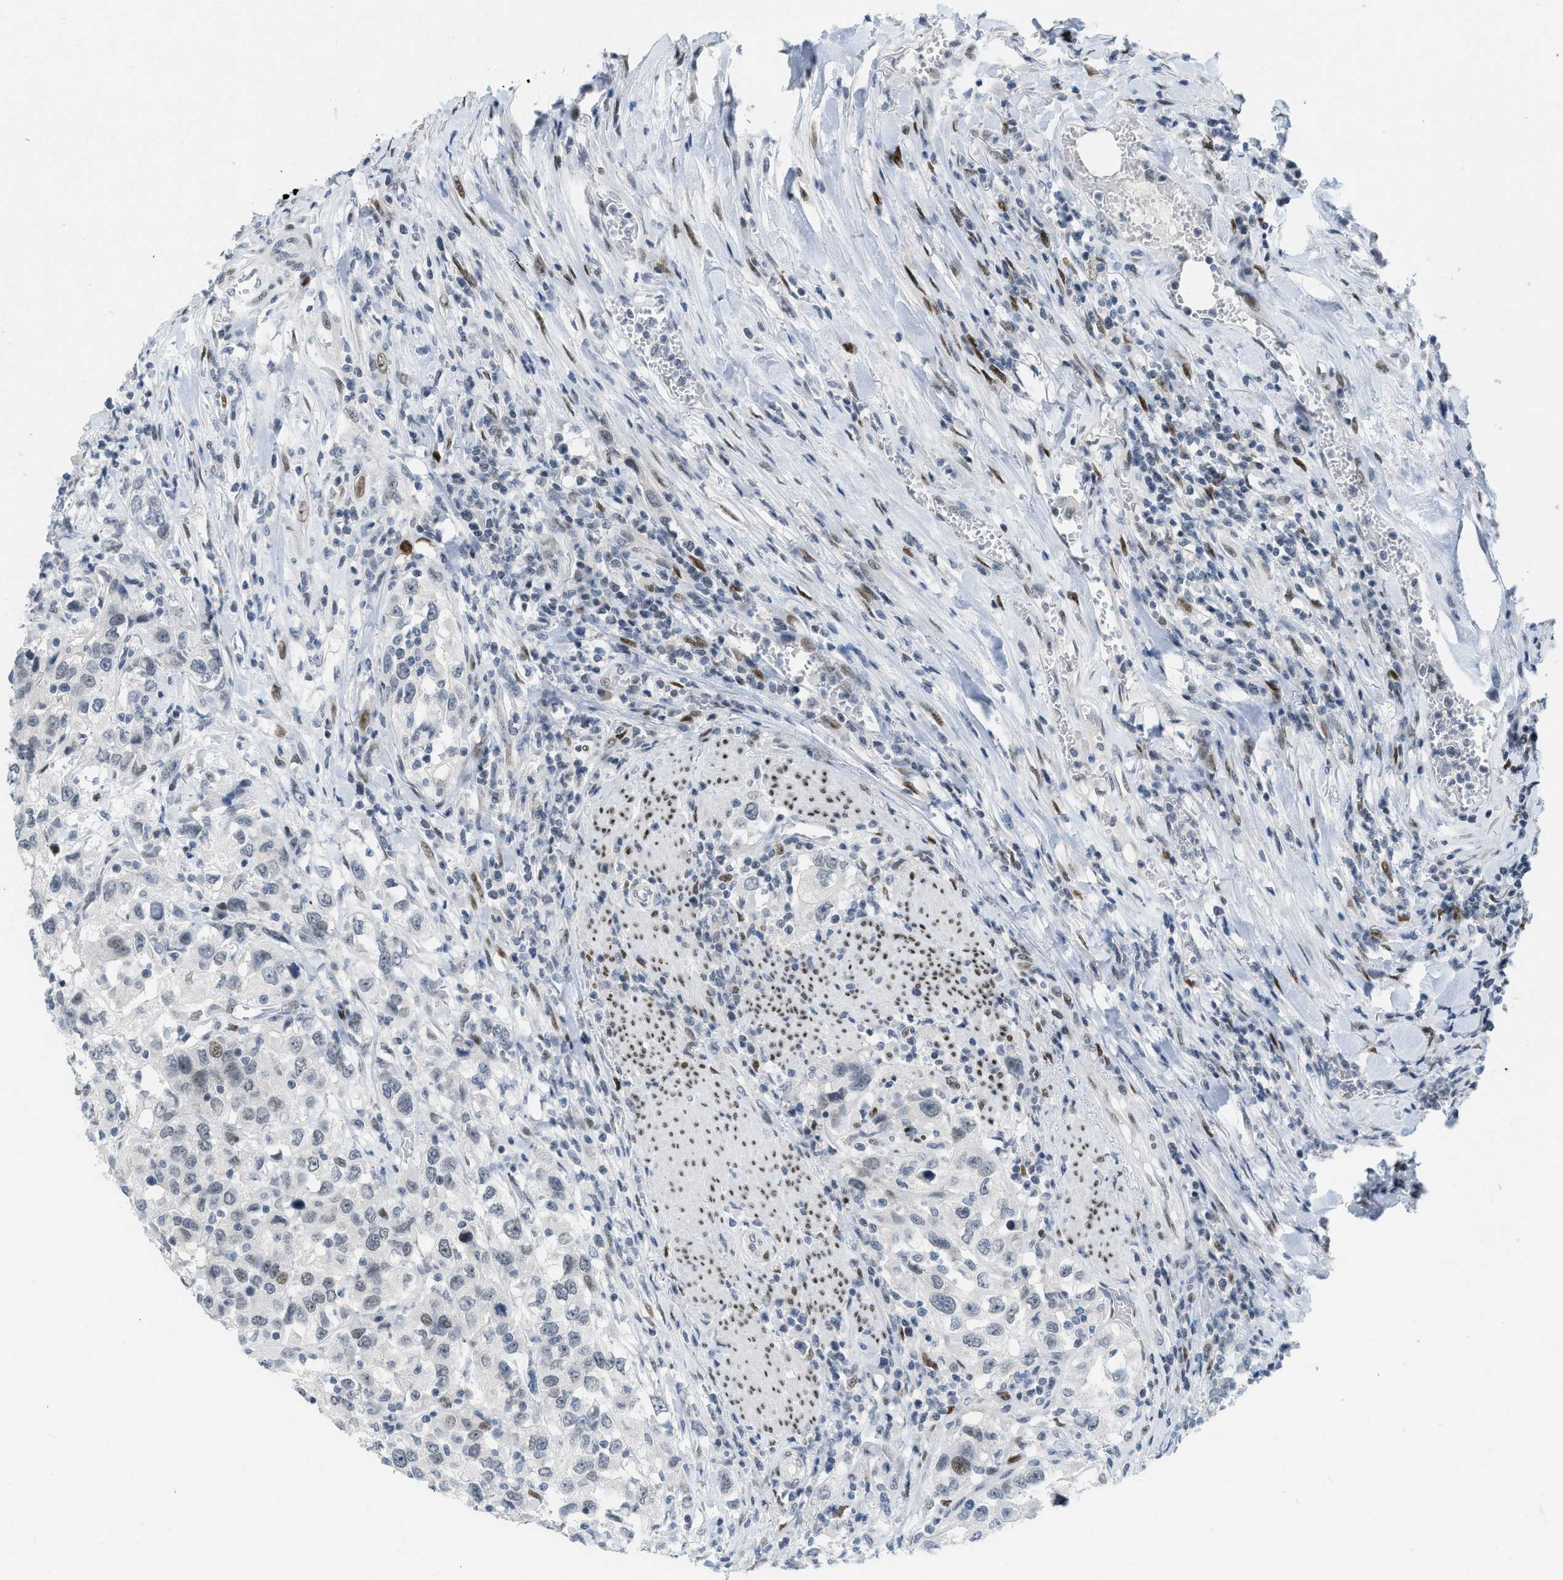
{"staining": {"intensity": "weak", "quantity": "<25%", "location": "nuclear"}, "tissue": "urothelial cancer", "cell_type": "Tumor cells", "image_type": "cancer", "snomed": [{"axis": "morphology", "description": "Urothelial carcinoma, High grade"}, {"axis": "topography", "description": "Urinary bladder"}], "caption": "Urothelial cancer stained for a protein using immunohistochemistry (IHC) reveals no expression tumor cells.", "gene": "PBX1", "patient": {"sex": "female", "age": 80}}